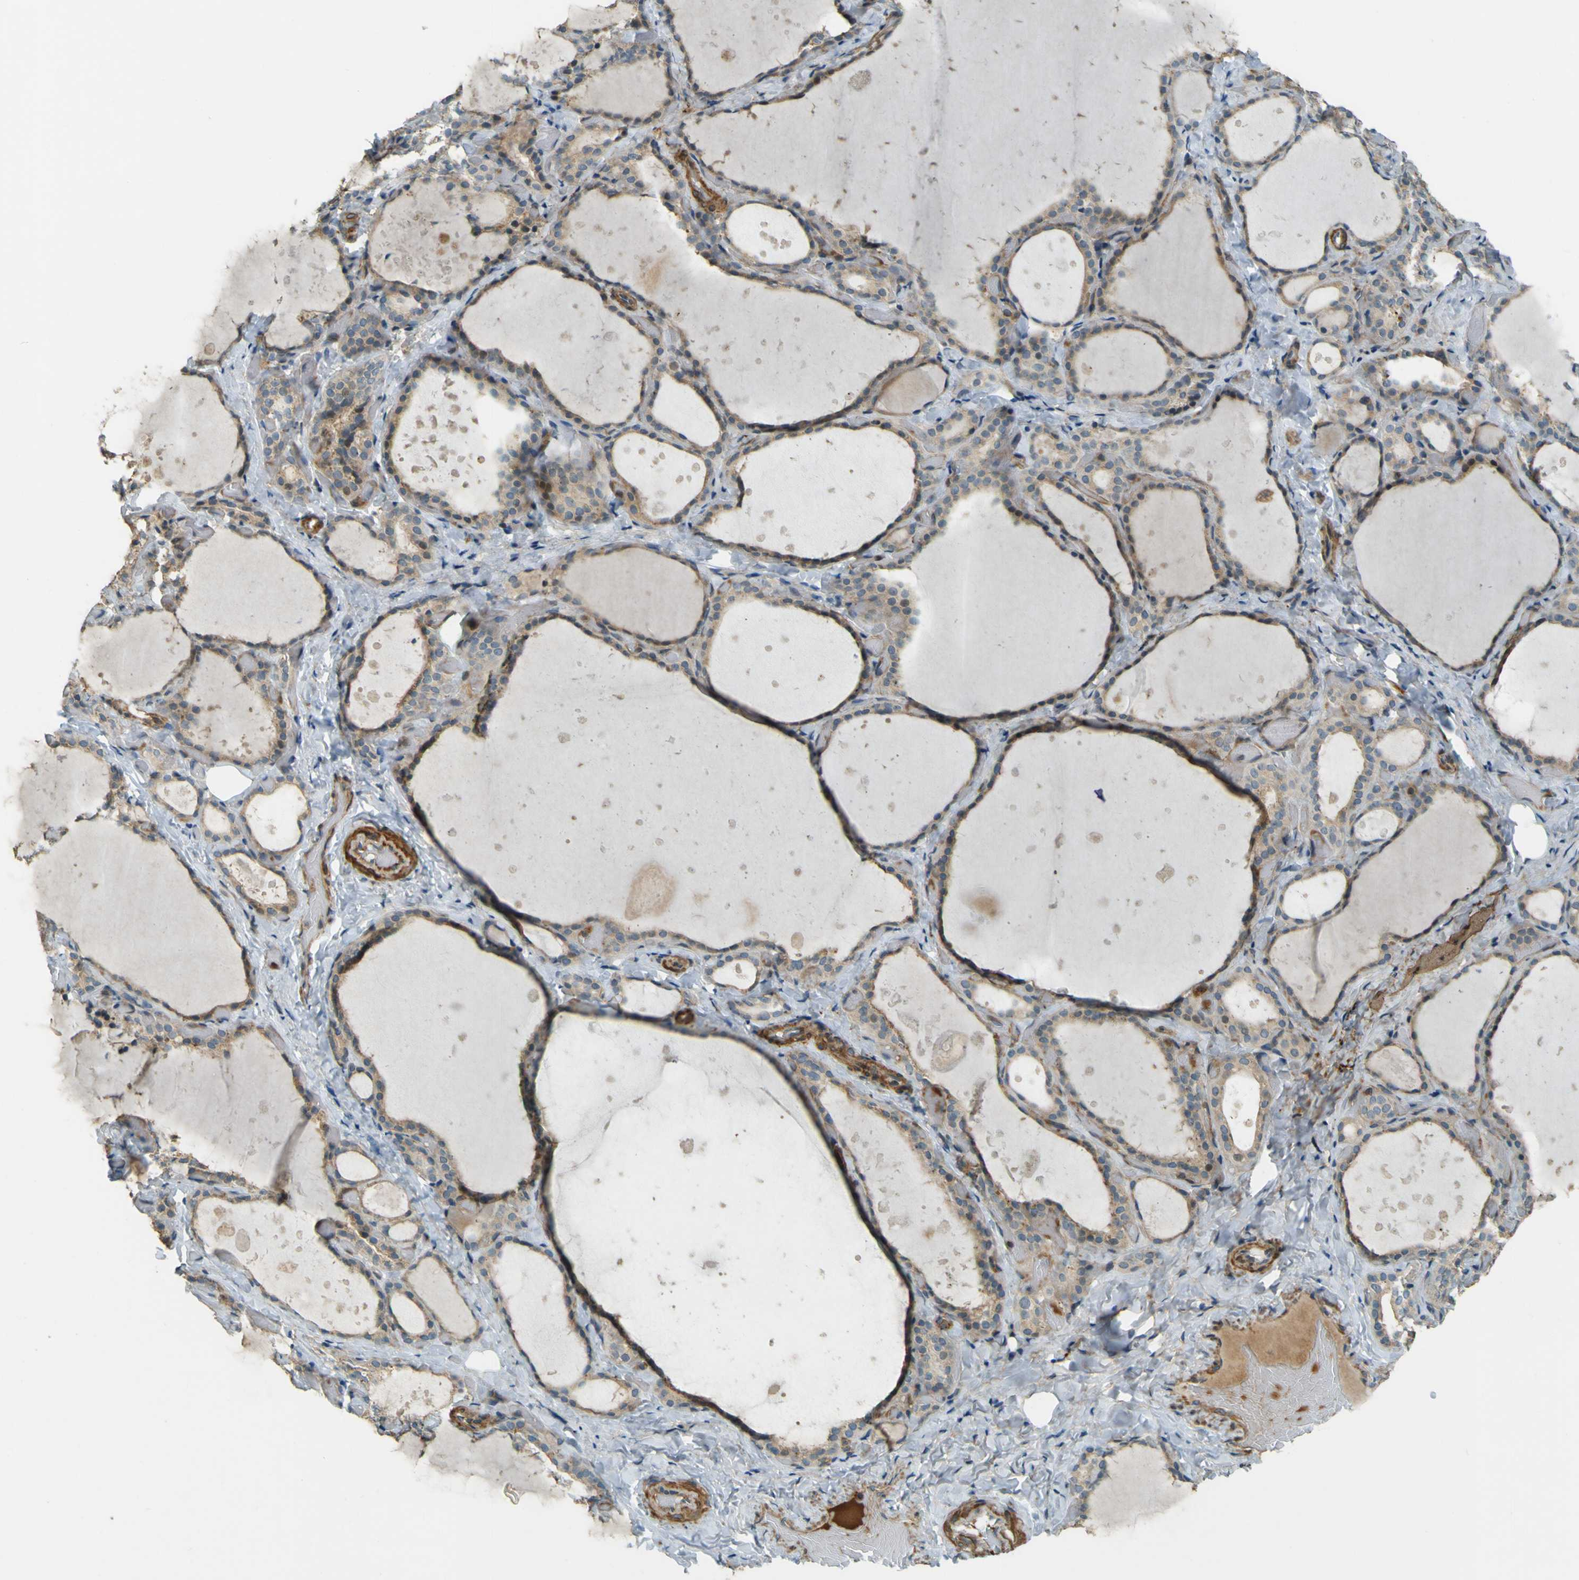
{"staining": {"intensity": "moderate", "quantity": "25%-75%", "location": "cytoplasmic/membranous"}, "tissue": "thyroid gland", "cell_type": "Glandular cells", "image_type": "normal", "snomed": [{"axis": "morphology", "description": "Normal tissue, NOS"}, {"axis": "topography", "description": "Thyroid gland"}], "caption": "Approximately 25%-75% of glandular cells in normal thyroid gland exhibit moderate cytoplasmic/membranous protein positivity as visualized by brown immunohistochemical staining.", "gene": "LPCAT1", "patient": {"sex": "female", "age": 44}}